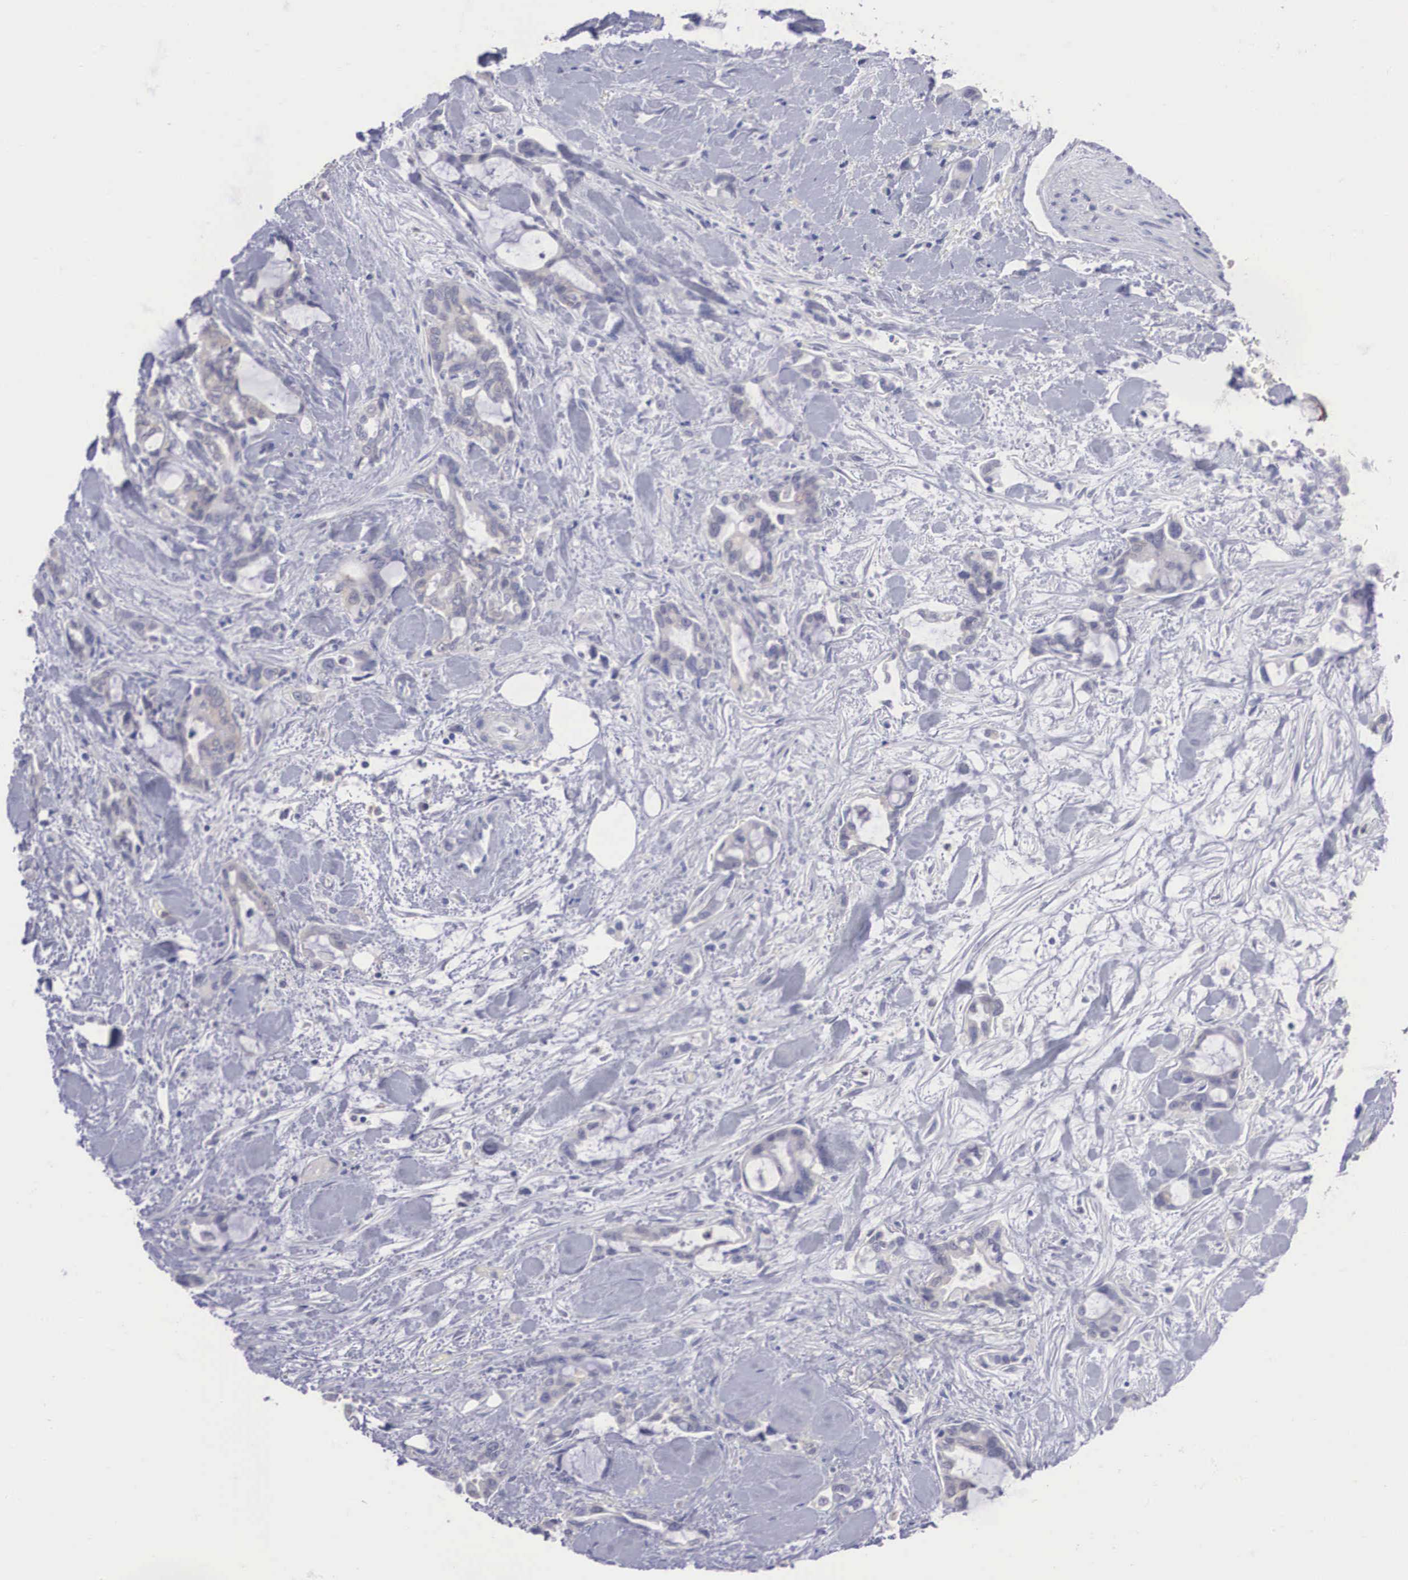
{"staining": {"intensity": "negative", "quantity": "none", "location": "none"}, "tissue": "pancreatic cancer", "cell_type": "Tumor cells", "image_type": "cancer", "snomed": [{"axis": "morphology", "description": "Adenocarcinoma, NOS"}, {"axis": "topography", "description": "Pancreas"}], "caption": "High power microscopy micrograph of an immunohistochemistry histopathology image of adenocarcinoma (pancreatic), revealing no significant staining in tumor cells.", "gene": "REPS2", "patient": {"sex": "female", "age": 70}}